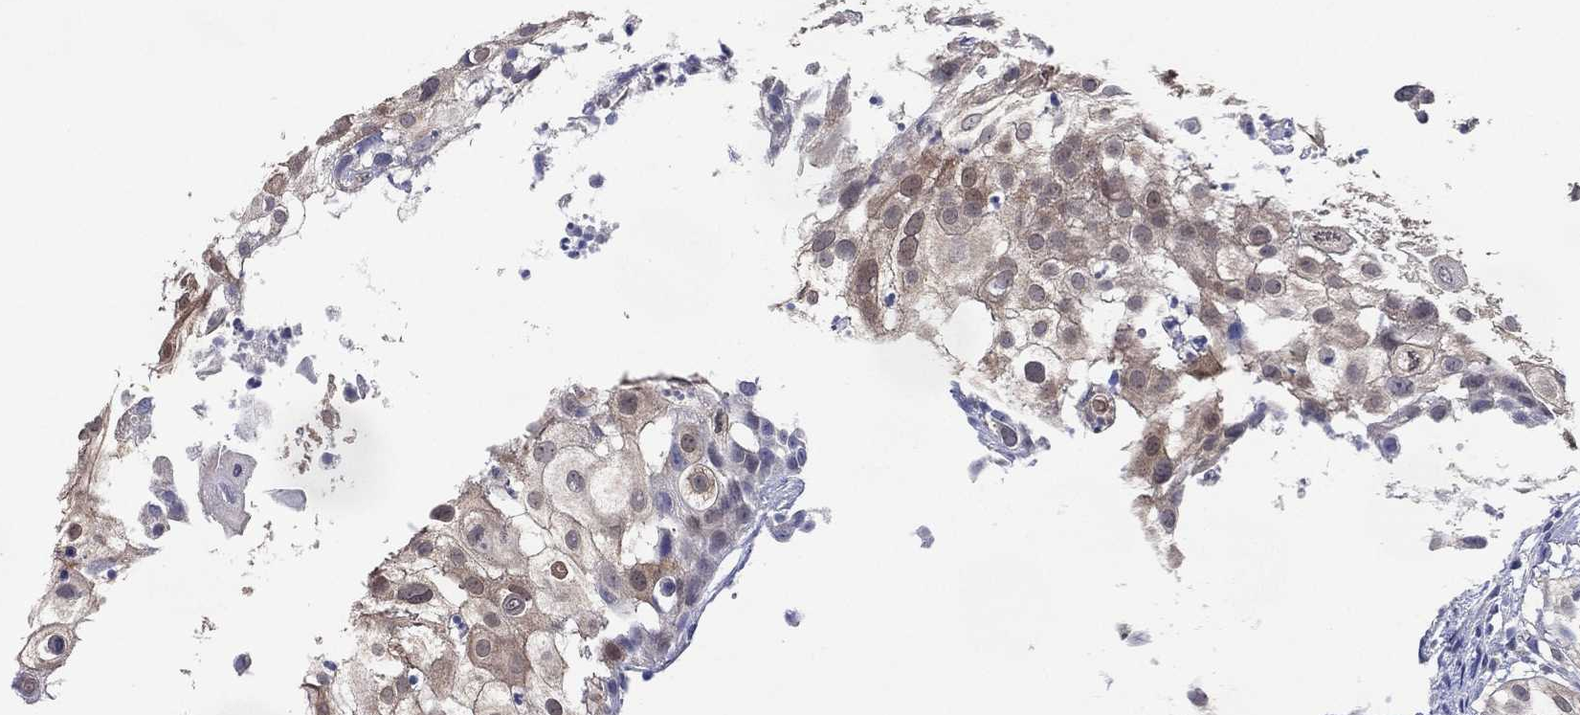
{"staining": {"intensity": "weak", "quantity": "<25%", "location": "cytoplasmic/membranous"}, "tissue": "urothelial cancer", "cell_type": "Tumor cells", "image_type": "cancer", "snomed": [{"axis": "morphology", "description": "Urothelial carcinoma, High grade"}, {"axis": "topography", "description": "Urinary bladder"}], "caption": "This image is of urothelial cancer stained with immunohistochemistry to label a protein in brown with the nuclei are counter-stained blue. There is no staining in tumor cells.", "gene": "AK1", "patient": {"sex": "female", "age": 79}}